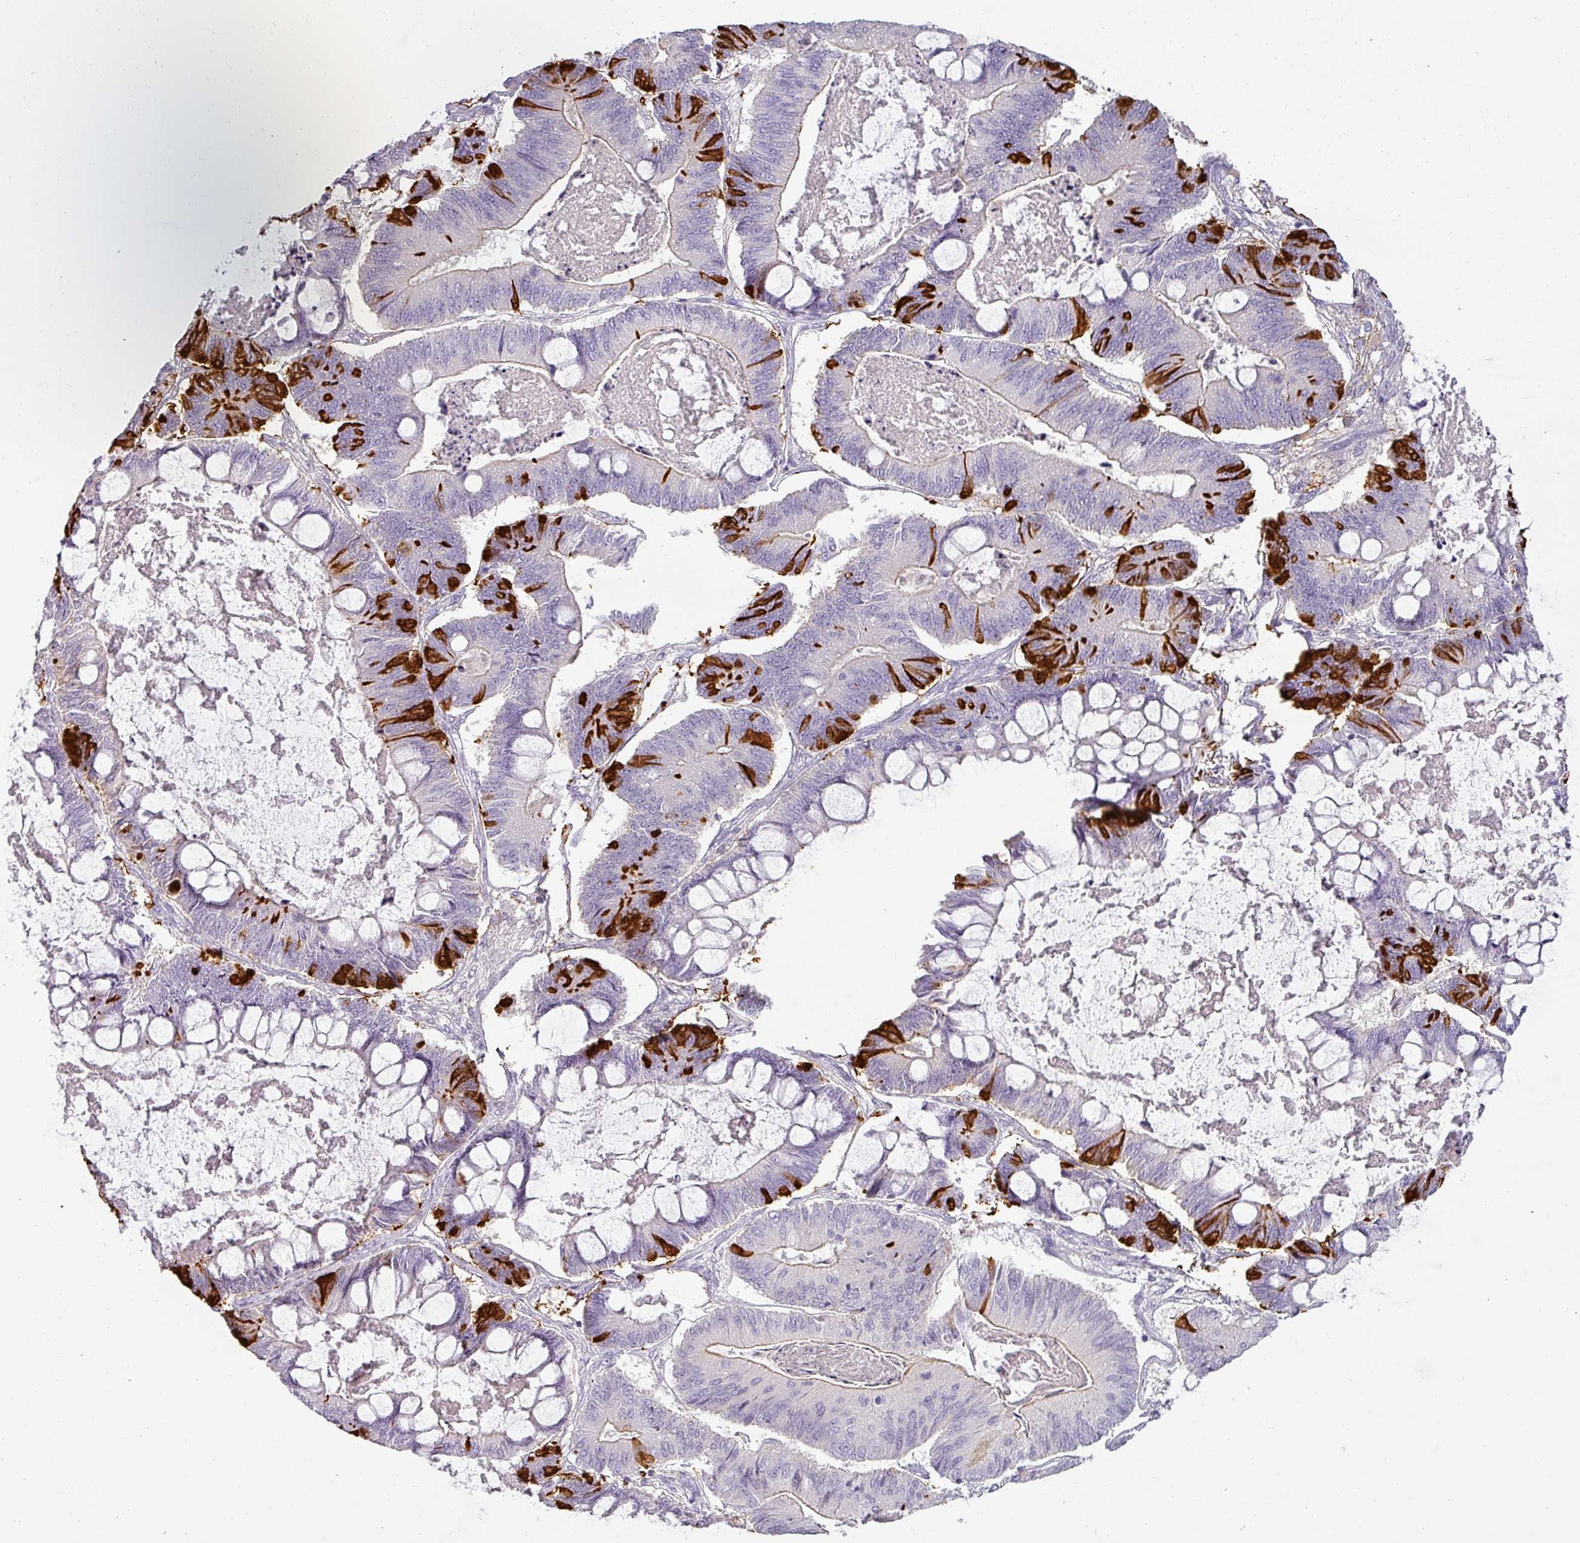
{"staining": {"intensity": "strong", "quantity": "<25%", "location": "cytoplasmic/membranous"}, "tissue": "ovarian cancer", "cell_type": "Tumor cells", "image_type": "cancer", "snomed": [{"axis": "morphology", "description": "Cystadenocarcinoma, mucinous, NOS"}, {"axis": "topography", "description": "Ovary"}], "caption": "There is medium levels of strong cytoplasmic/membranous expression in tumor cells of ovarian cancer, as demonstrated by immunohistochemical staining (brown color).", "gene": "ASB1", "patient": {"sex": "female", "age": 61}}